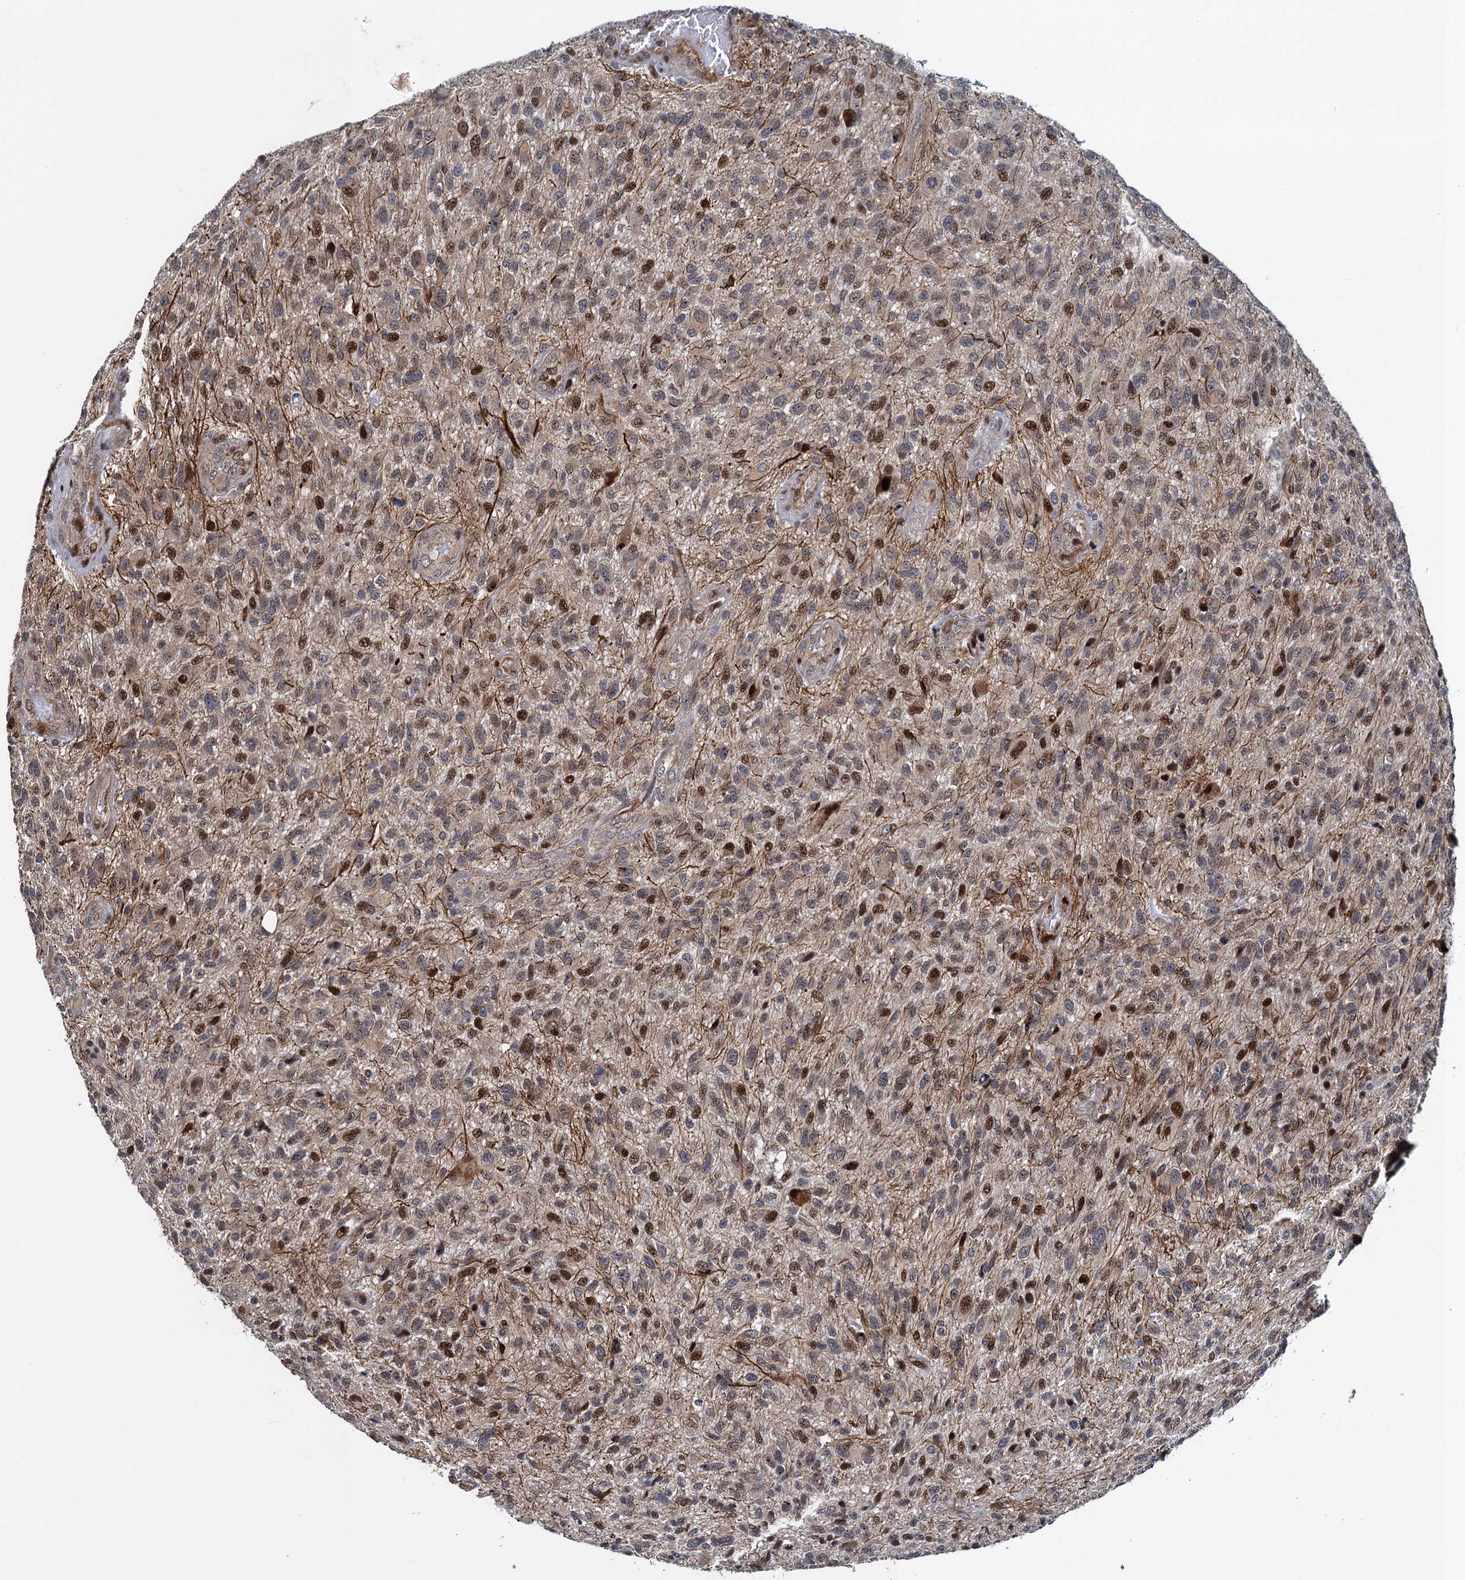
{"staining": {"intensity": "moderate", "quantity": "<25%", "location": "nuclear"}, "tissue": "glioma", "cell_type": "Tumor cells", "image_type": "cancer", "snomed": [{"axis": "morphology", "description": "Glioma, malignant, High grade"}, {"axis": "topography", "description": "Brain"}], "caption": "The photomicrograph shows staining of malignant glioma (high-grade), revealing moderate nuclear protein expression (brown color) within tumor cells.", "gene": "ATOSA", "patient": {"sex": "male", "age": 47}}